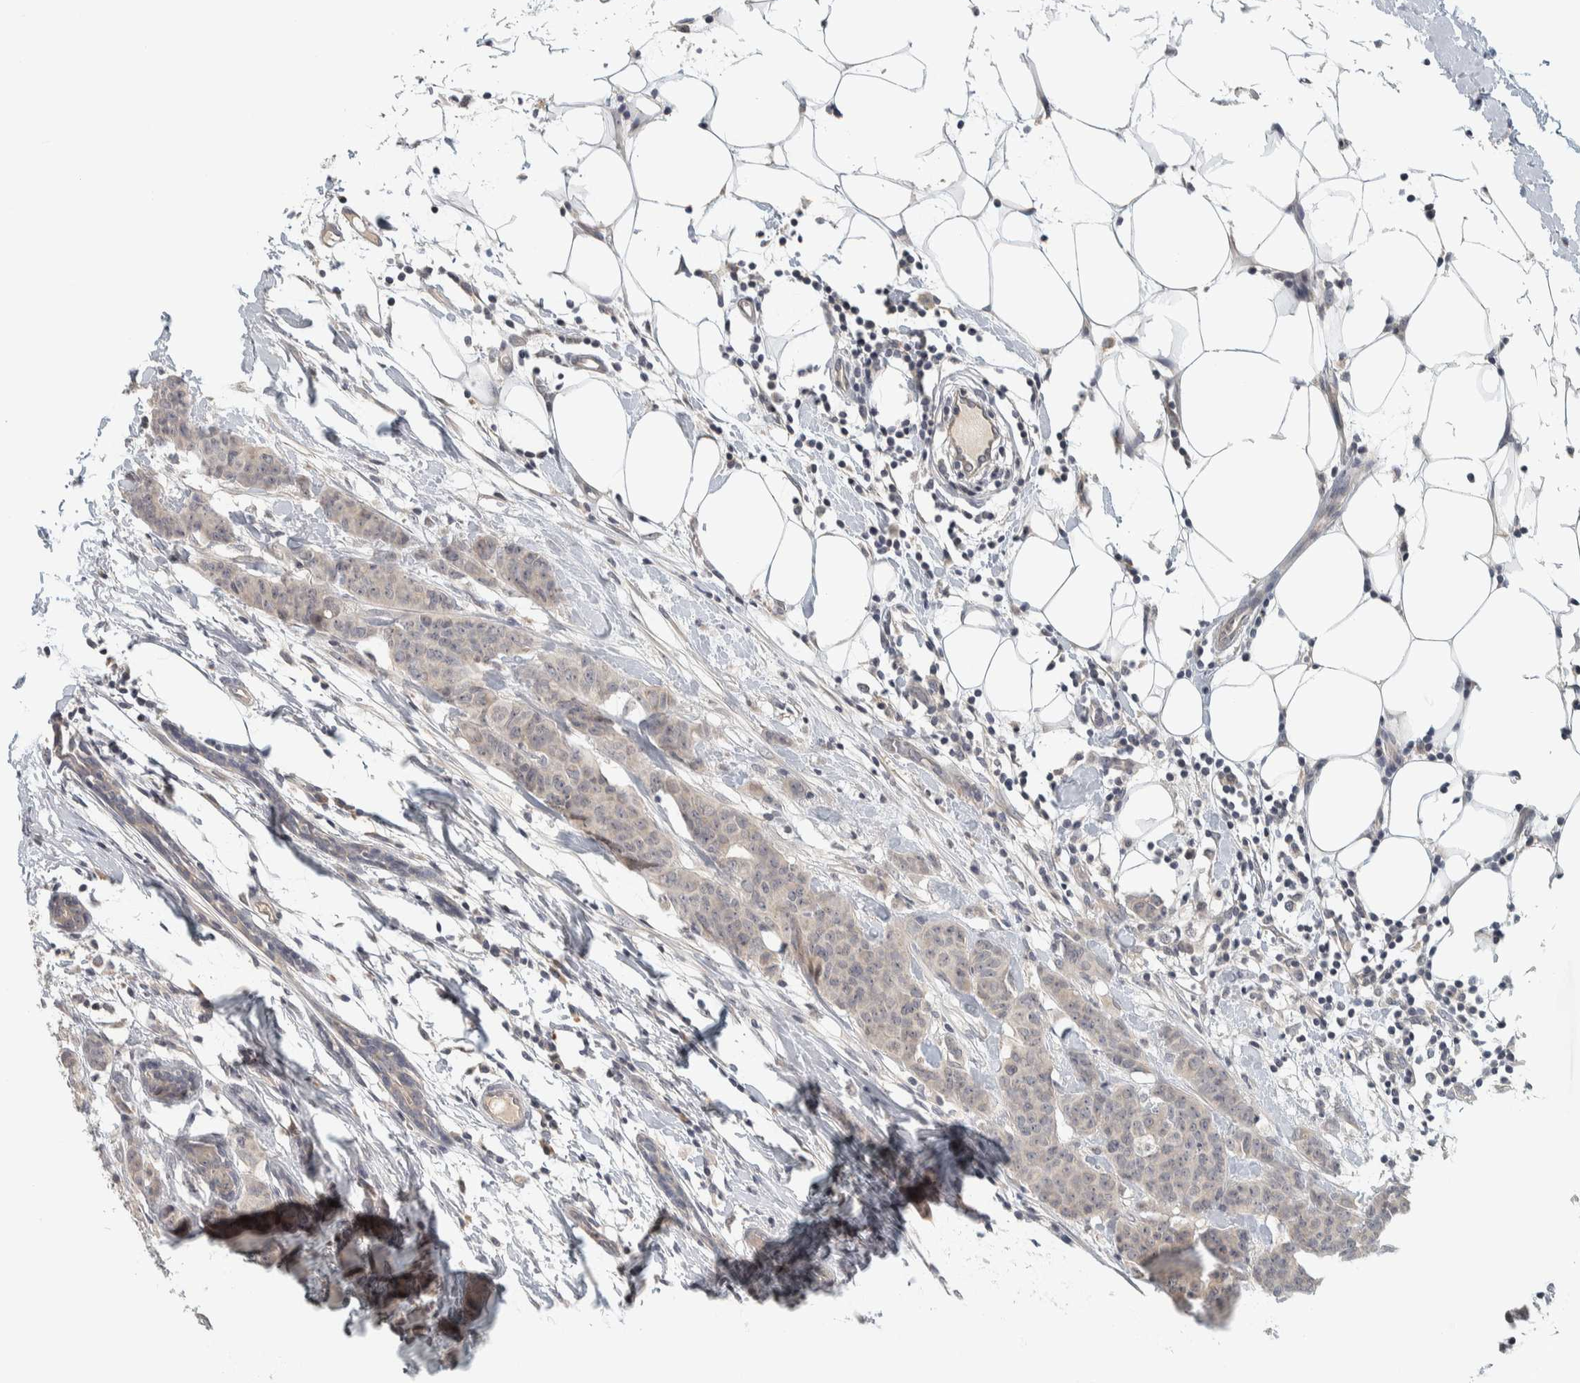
{"staining": {"intensity": "negative", "quantity": "none", "location": "none"}, "tissue": "breast cancer", "cell_type": "Tumor cells", "image_type": "cancer", "snomed": [{"axis": "morphology", "description": "Normal tissue, NOS"}, {"axis": "morphology", "description": "Duct carcinoma"}, {"axis": "topography", "description": "Breast"}], "caption": "Immunohistochemistry (IHC) histopathology image of neoplastic tissue: human breast cancer (infiltrating ductal carcinoma) stained with DAB demonstrates no significant protein positivity in tumor cells.", "gene": "AFP", "patient": {"sex": "female", "age": 40}}